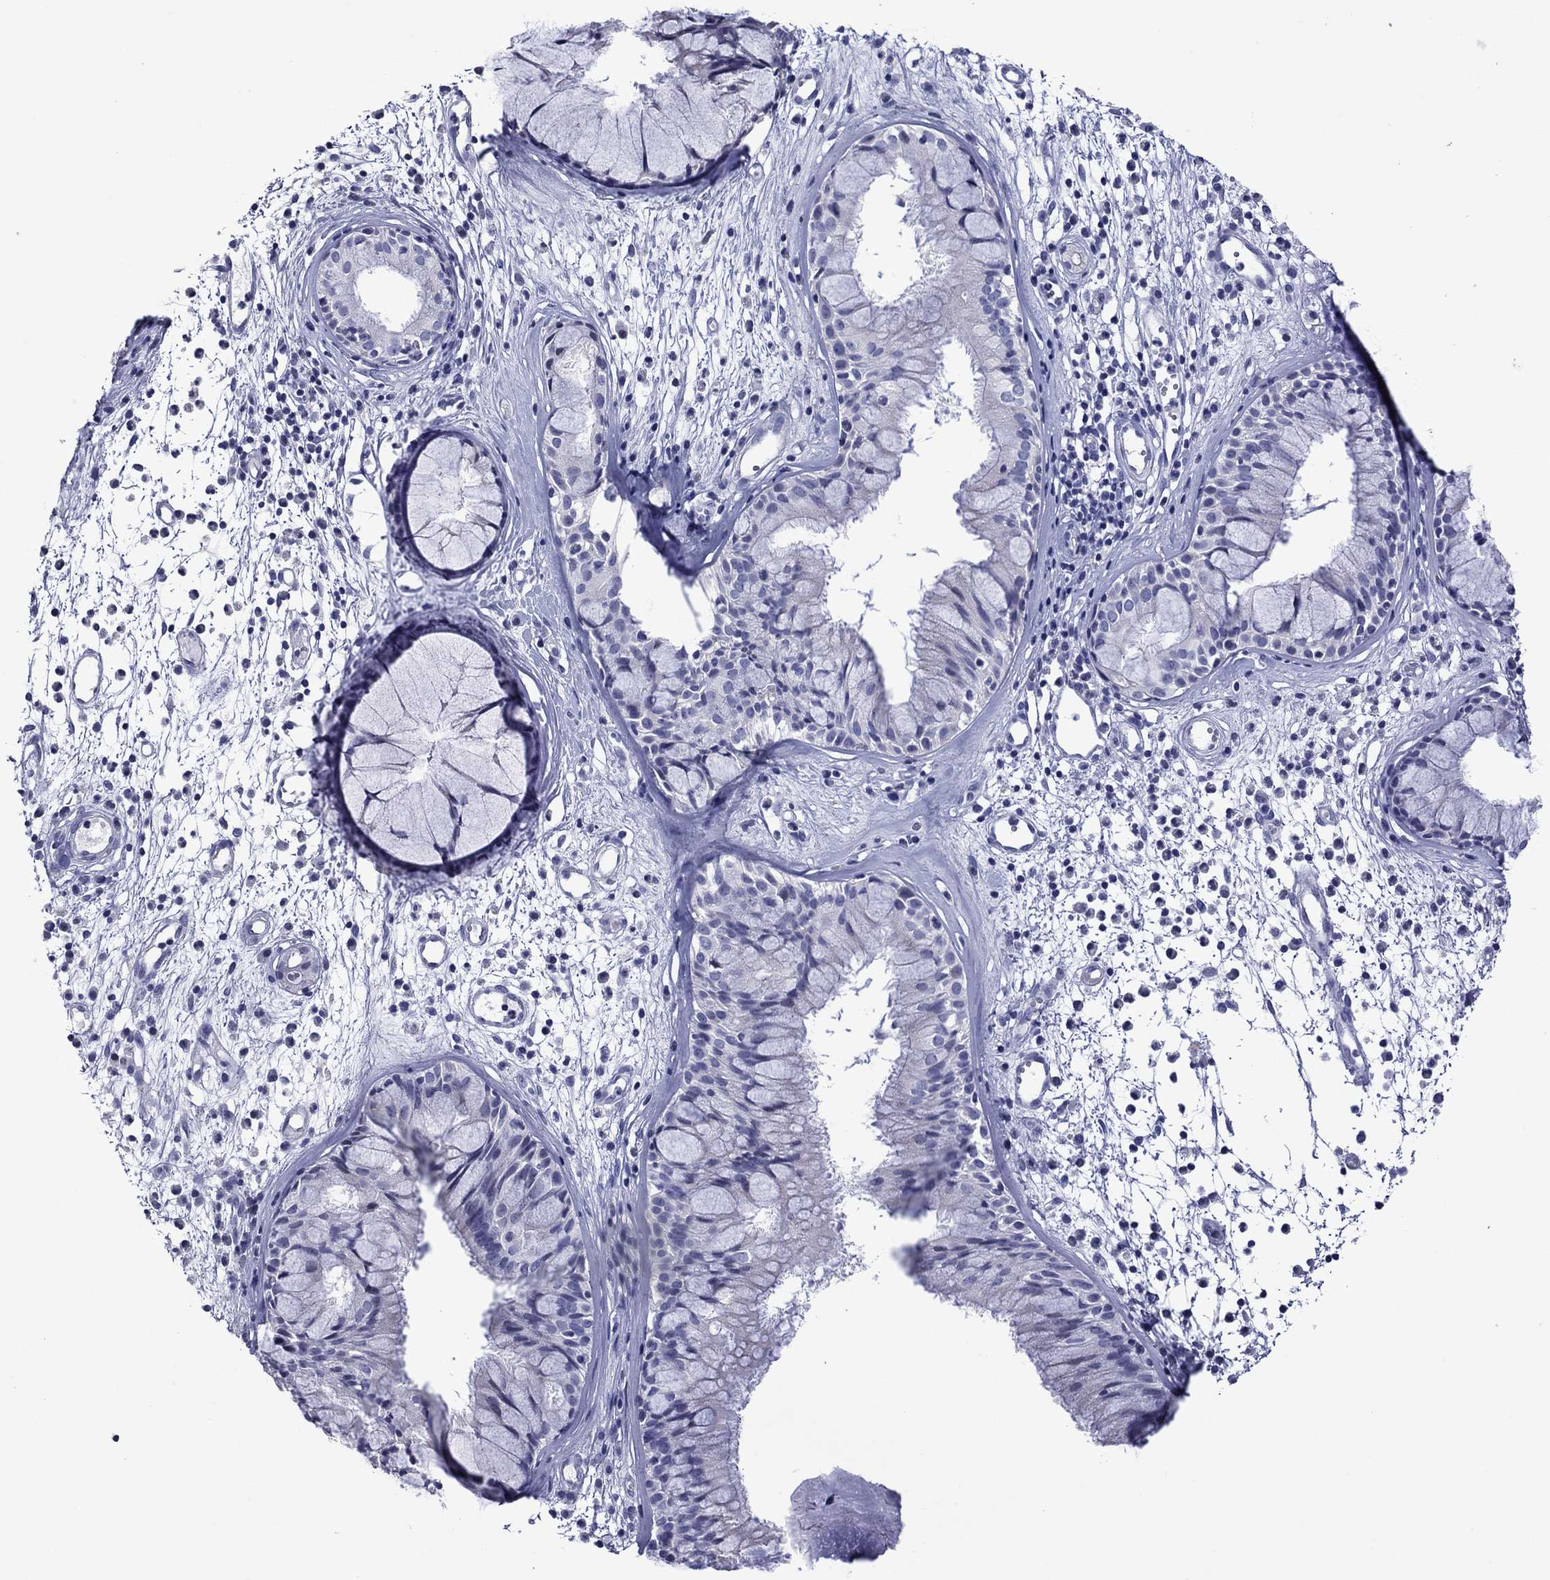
{"staining": {"intensity": "negative", "quantity": "none", "location": "none"}, "tissue": "nasopharynx", "cell_type": "Respiratory epithelial cells", "image_type": "normal", "snomed": [{"axis": "morphology", "description": "Normal tissue, NOS"}, {"axis": "topography", "description": "Nasopharynx"}], "caption": "DAB immunohistochemical staining of benign human nasopharynx shows no significant staining in respiratory epithelial cells. The staining is performed using DAB (3,3'-diaminobenzidine) brown chromogen with nuclei counter-stained in using hematoxylin.", "gene": "PIWIL1", "patient": {"sex": "male", "age": 77}}